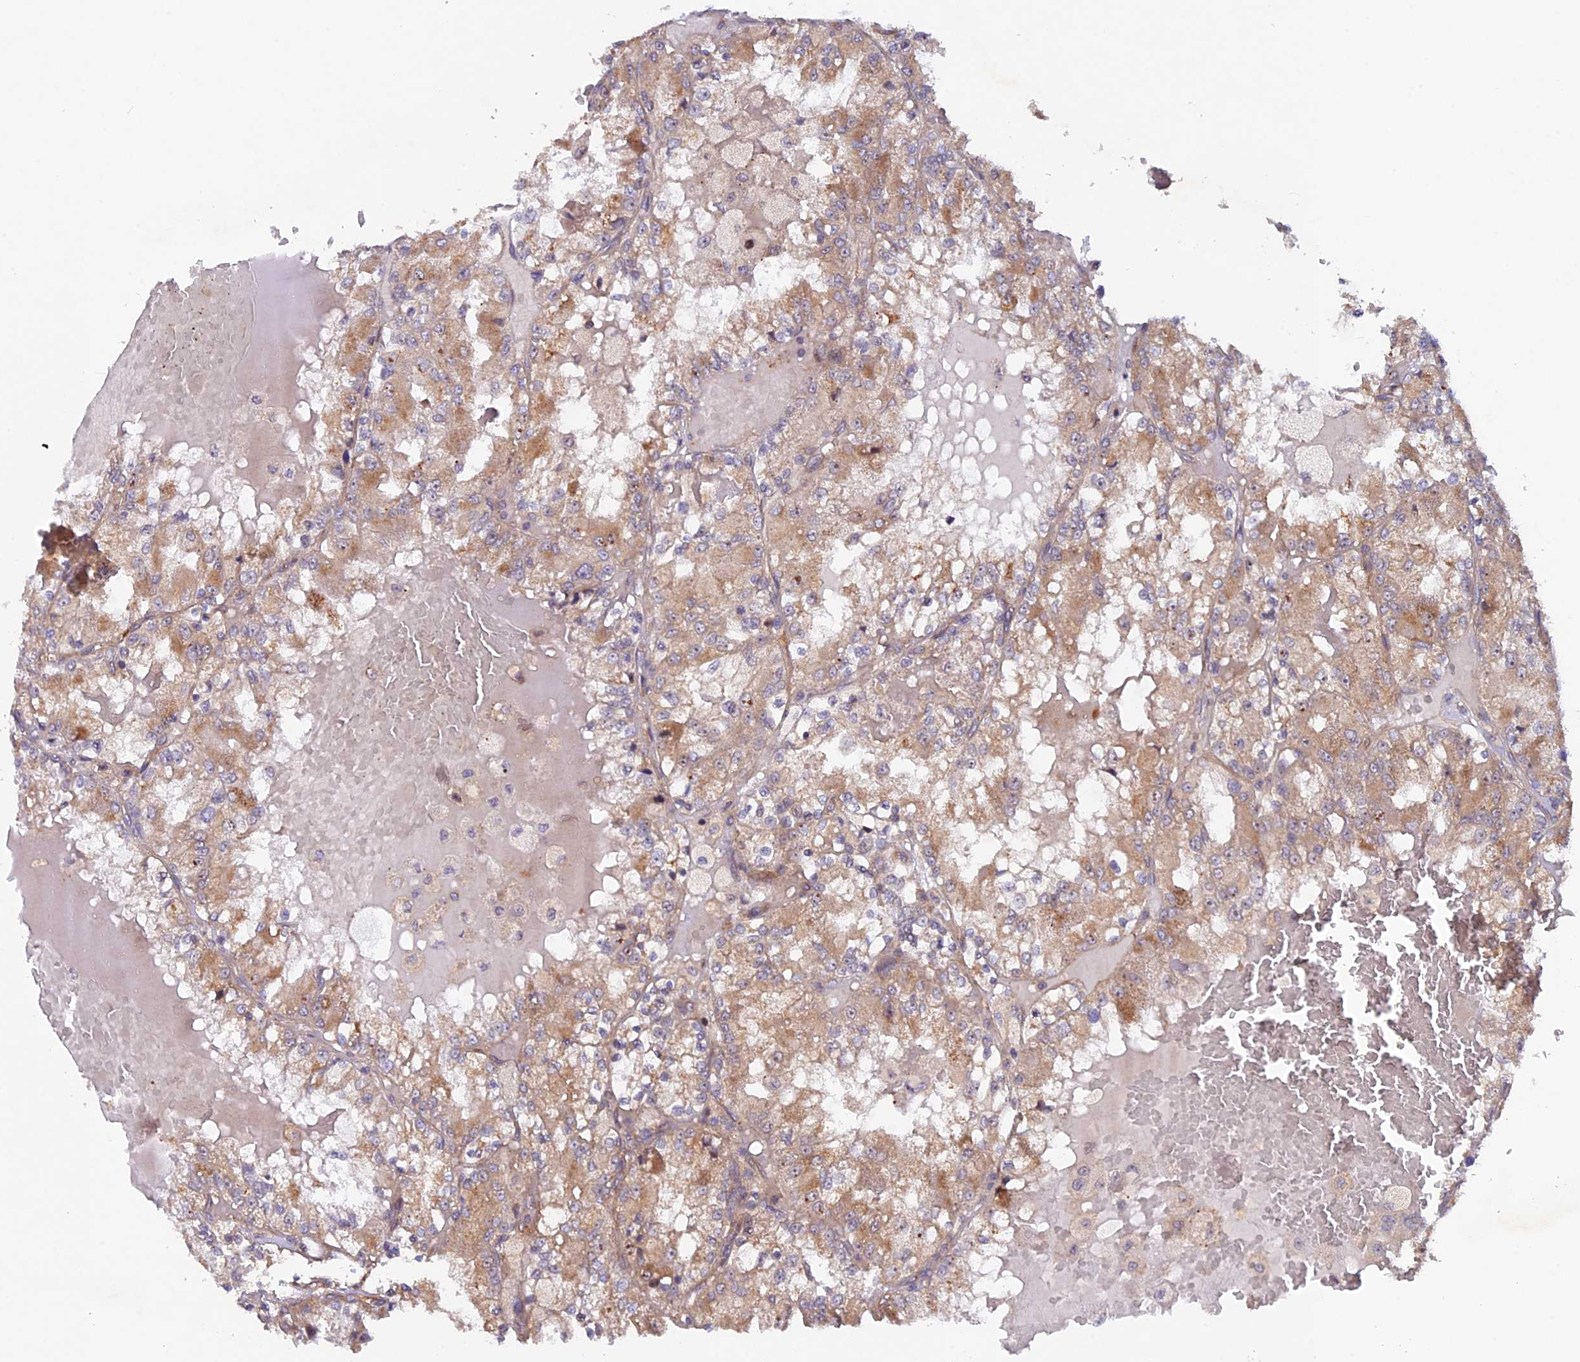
{"staining": {"intensity": "moderate", "quantity": ">75%", "location": "cytoplasmic/membranous"}, "tissue": "renal cancer", "cell_type": "Tumor cells", "image_type": "cancer", "snomed": [{"axis": "morphology", "description": "Adenocarcinoma, NOS"}, {"axis": "topography", "description": "Kidney"}], "caption": "Renal cancer (adenocarcinoma) stained for a protein (brown) shows moderate cytoplasmic/membranous positive positivity in approximately >75% of tumor cells.", "gene": "FERMT1", "patient": {"sex": "female", "age": 56}}